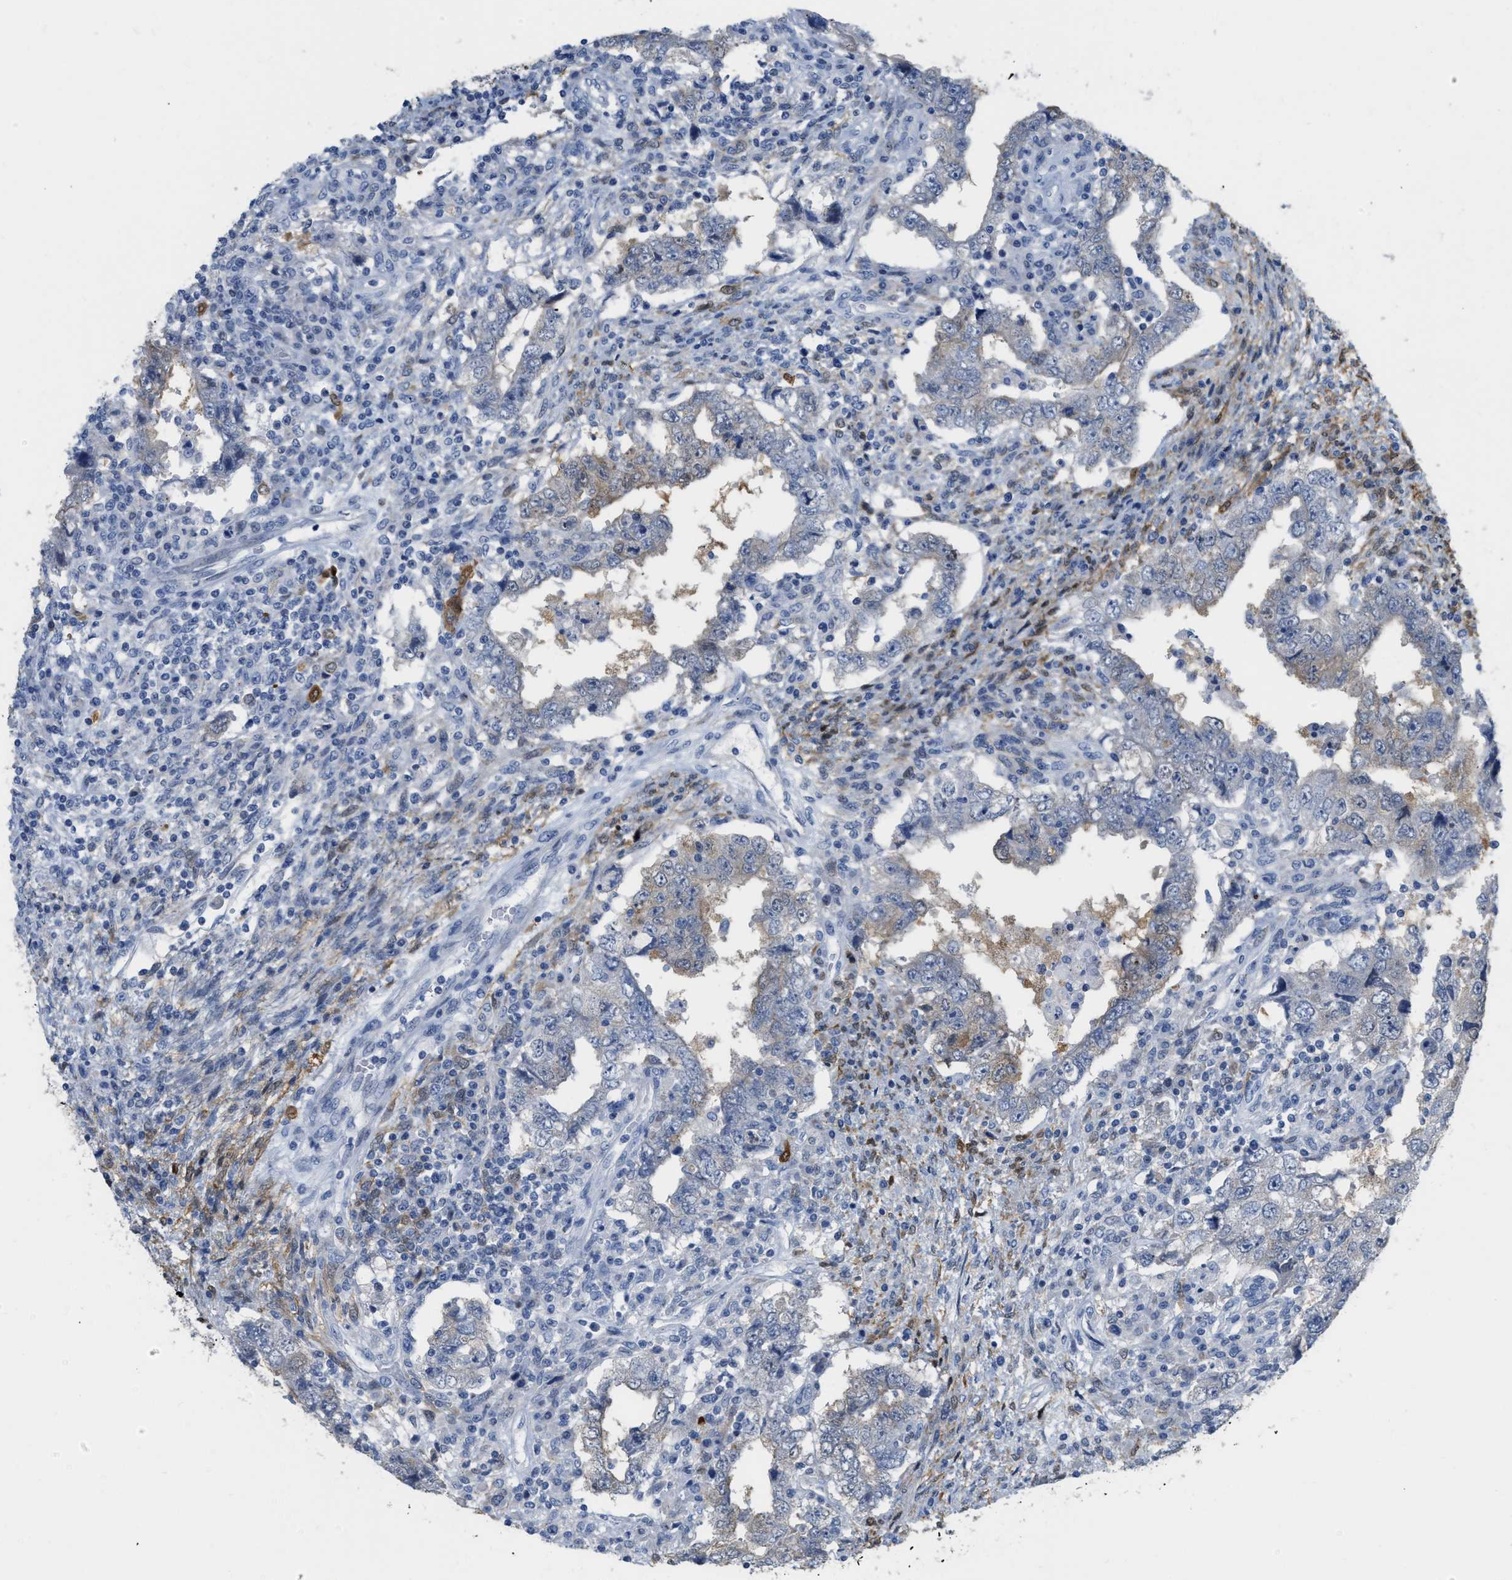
{"staining": {"intensity": "weak", "quantity": "<25%", "location": "cytoplasmic/membranous"}, "tissue": "testis cancer", "cell_type": "Tumor cells", "image_type": "cancer", "snomed": [{"axis": "morphology", "description": "Carcinoma, Embryonal, NOS"}, {"axis": "topography", "description": "Testis"}], "caption": "Human testis cancer (embryonal carcinoma) stained for a protein using immunohistochemistry exhibits no expression in tumor cells.", "gene": "CRYM", "patient": {"sex": "male", "age": 26}}